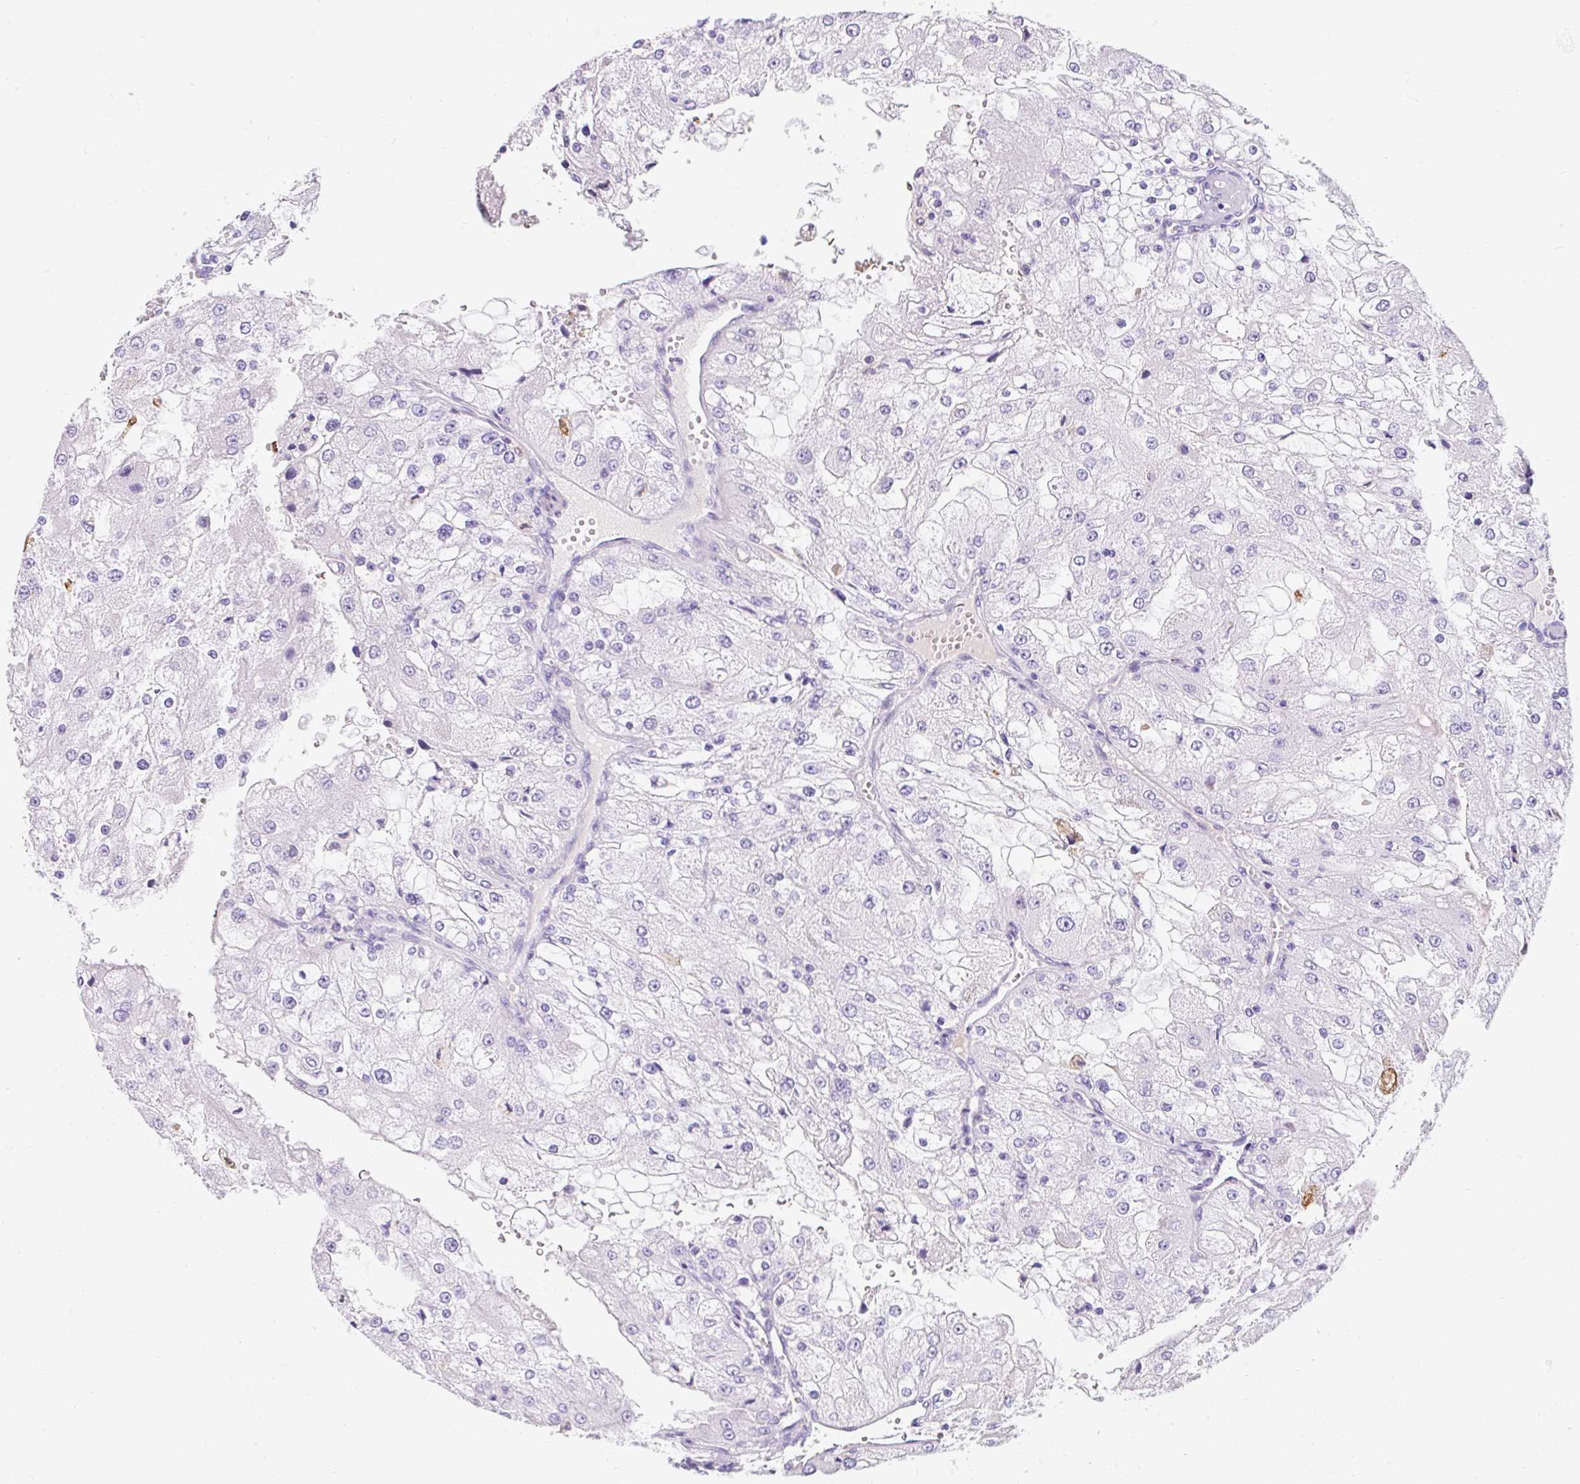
{"staining": {"intensity": "negative", "quantity": "none", "location": "none"}, "tissue": "renal cancer", "cell_type": "Tumor cells", "image_type": "cancer", "snomed": [{"axis": "morphology", "description": "Adenocarcinoma, NOS"}, {"axis": "topography", "description": "Kidney"}], "caption": "Renal cancer was stained to show a protein in brown. There is no significant positivity in tumor cells.", "gene": "APOC4-APOC2", "patient": {"sex": "female", "age": 74}}